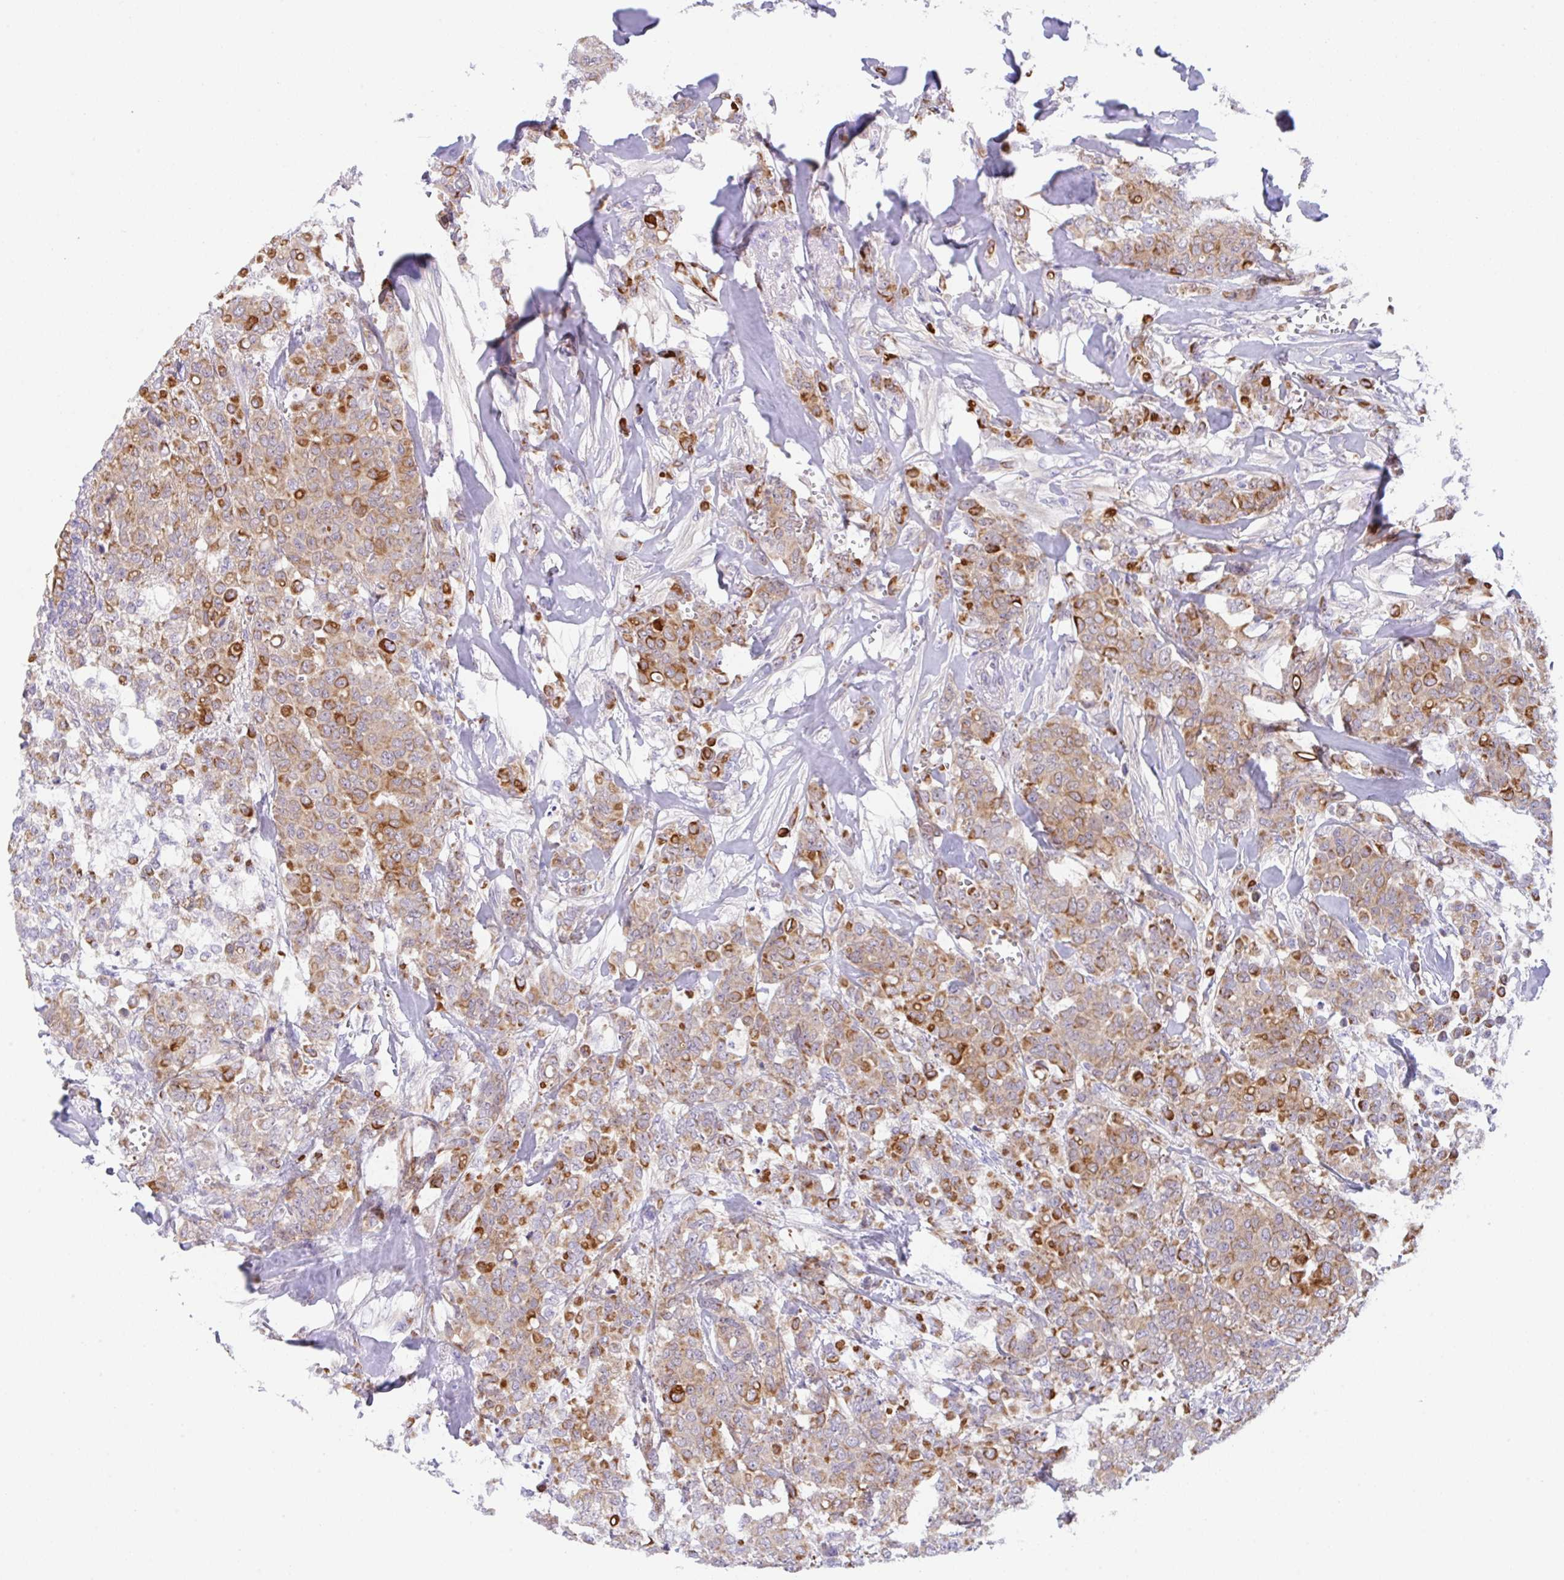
{"staining": {"intensity": "moderate", "quantity": "25%-75%", "location": "cytoplasmic/membranous"}, "tissue": "breast cancer", "cell_type": "Tumor cells", "image_type": "cancer", "snomed": [{"axis": "morphology", "description": "Lobular carcinoma"}, {"axis": "topography", "description": "Breast"}], "caption": "This is a histology image of immunohistochemistry staining of breast cancer (lobular carcinoma), which shows moderate staining in the cytoplasmic/membranous of tumor cells.", "gene": "TRAF4", "patient": {"sex": "female", "age": 91}}